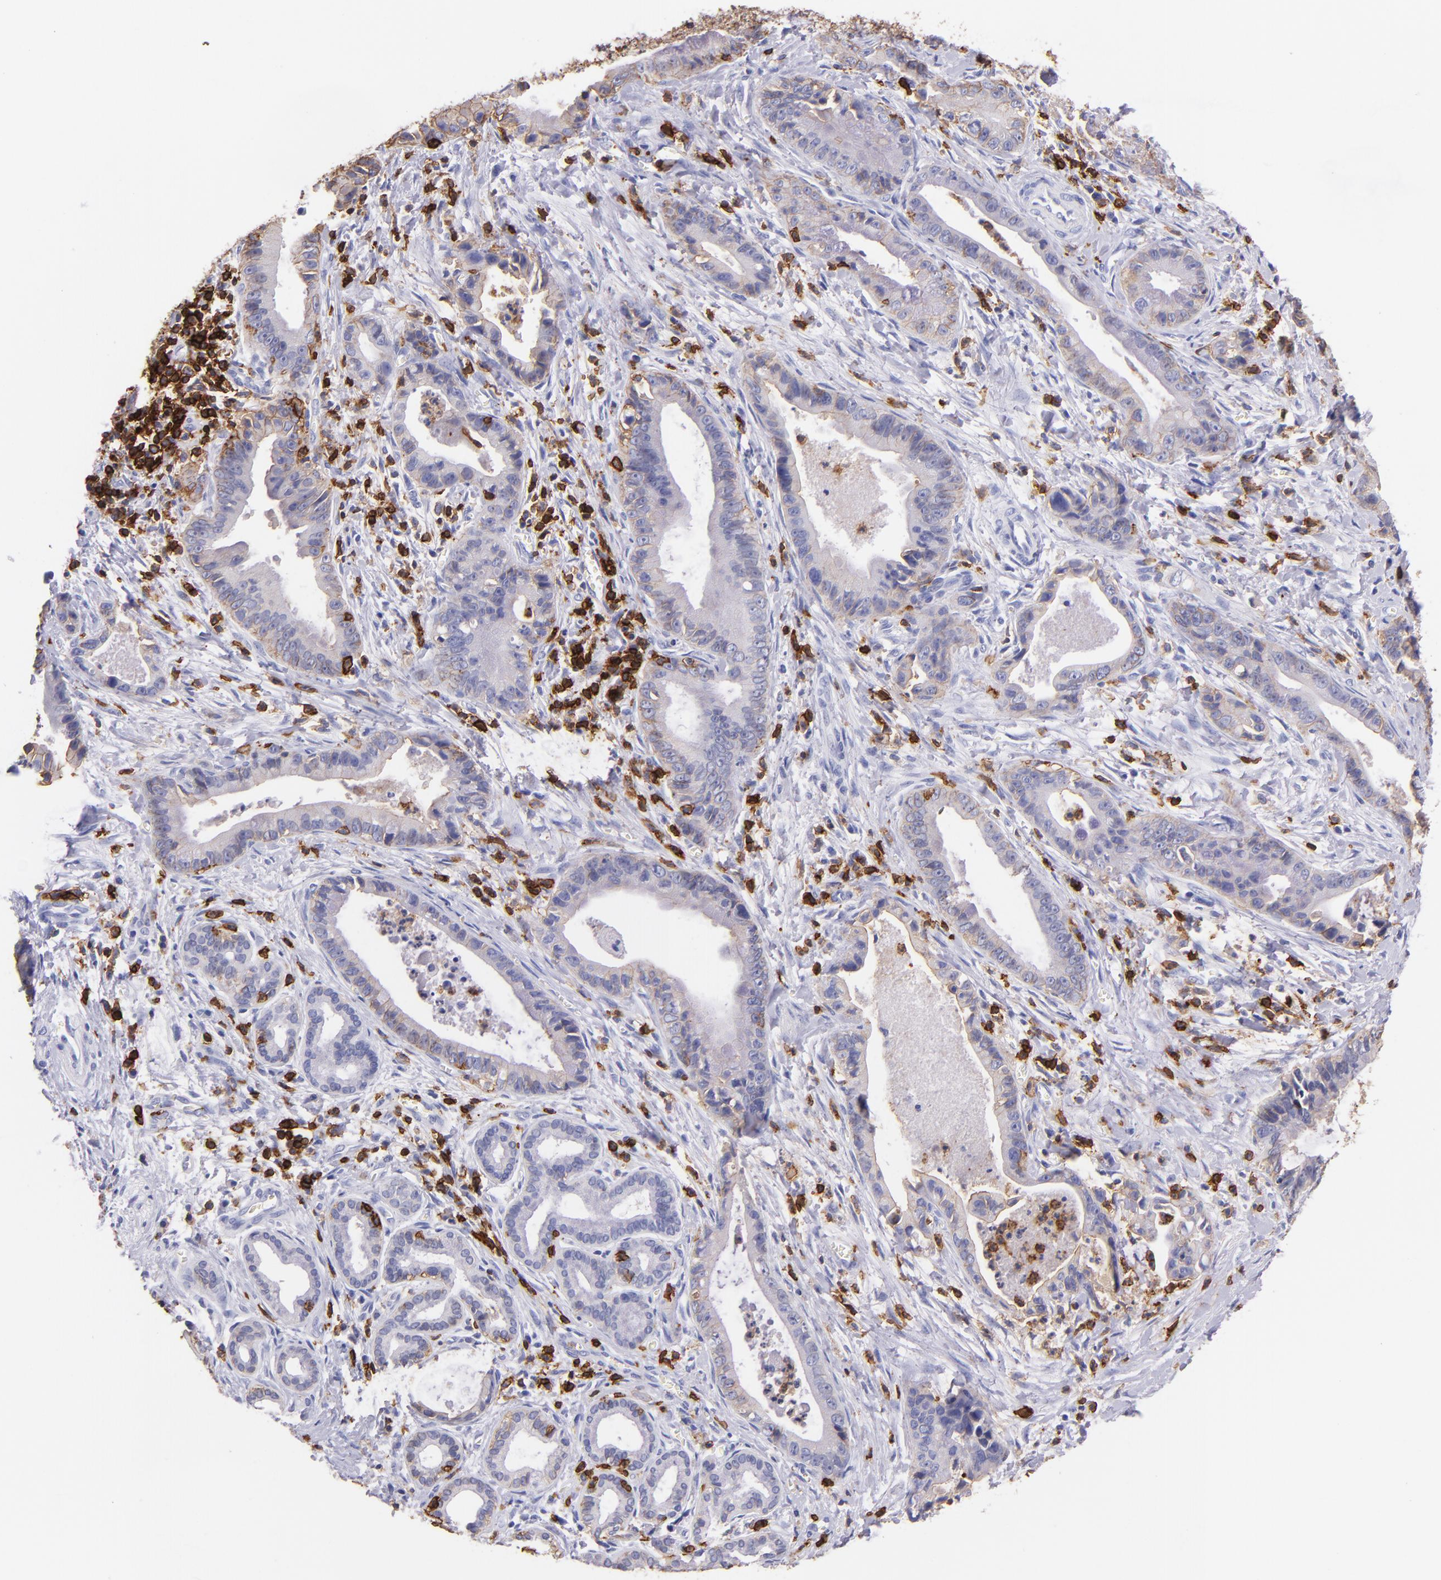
{"staining": {"intensity": "weak", "quantity": "<25%", "location": "cytoplasmic/membranous"}, "tissue": "liver cancer", "cell_type": "Tumor cells", "image_type": "cancer", "snomed": [{"axis": "morphology", "description": "Cholangiocarcinoma"}, {"axis": "topography", "description": "Liver"}], "caption": "Immunohistochemical staining of human liver cholangiocarcinoma shows no significant positivity in tumor cells.", "gene": "SPN", "patient": {"sex": "female", "age": 55}}